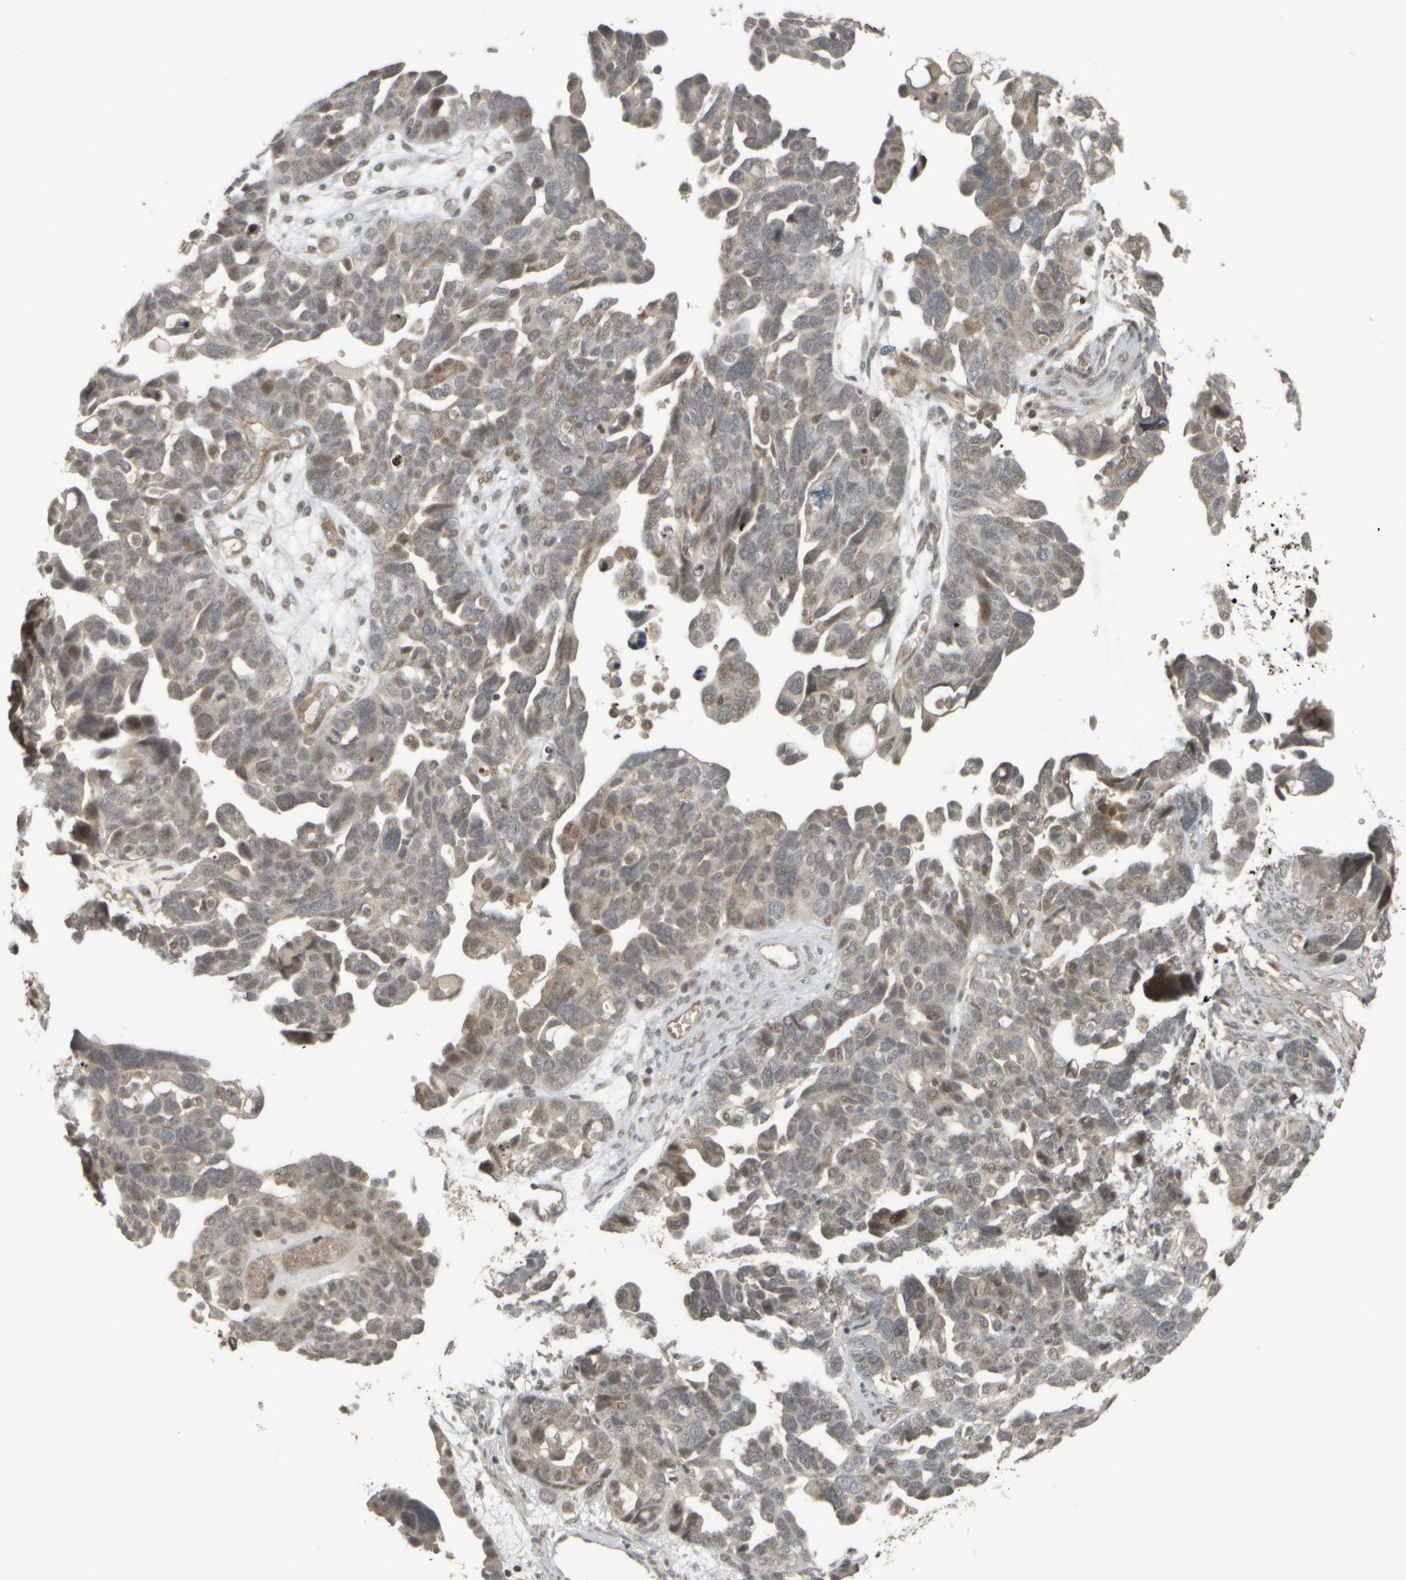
{"staining": {"intensity": "moderate", "quantity": "25%-75%", "location": "cytoplasmic/membranous,nuclear"}, "tissue": "ovarian cancer", "cell_type": "Tumor cells", "image_type": "cancer", "snomed": [{"axis": "morphology", "description": "Cystadenocarcinoma, mucinous, NOS"}, {"axis": "topography", "description": "Ovary"}], "caption": "A medium amount of moderate cytoplasmic/membranous and nuclear staining is present in about 25%-75% of tumor cells in ovarian cancer (mucinous cystadenocarcinoma) tissue. (Brightfield microscopy of DAB IHC at high magnification).", "gene": "NAPG", "patient": {"sex": "female", "age": 61}}